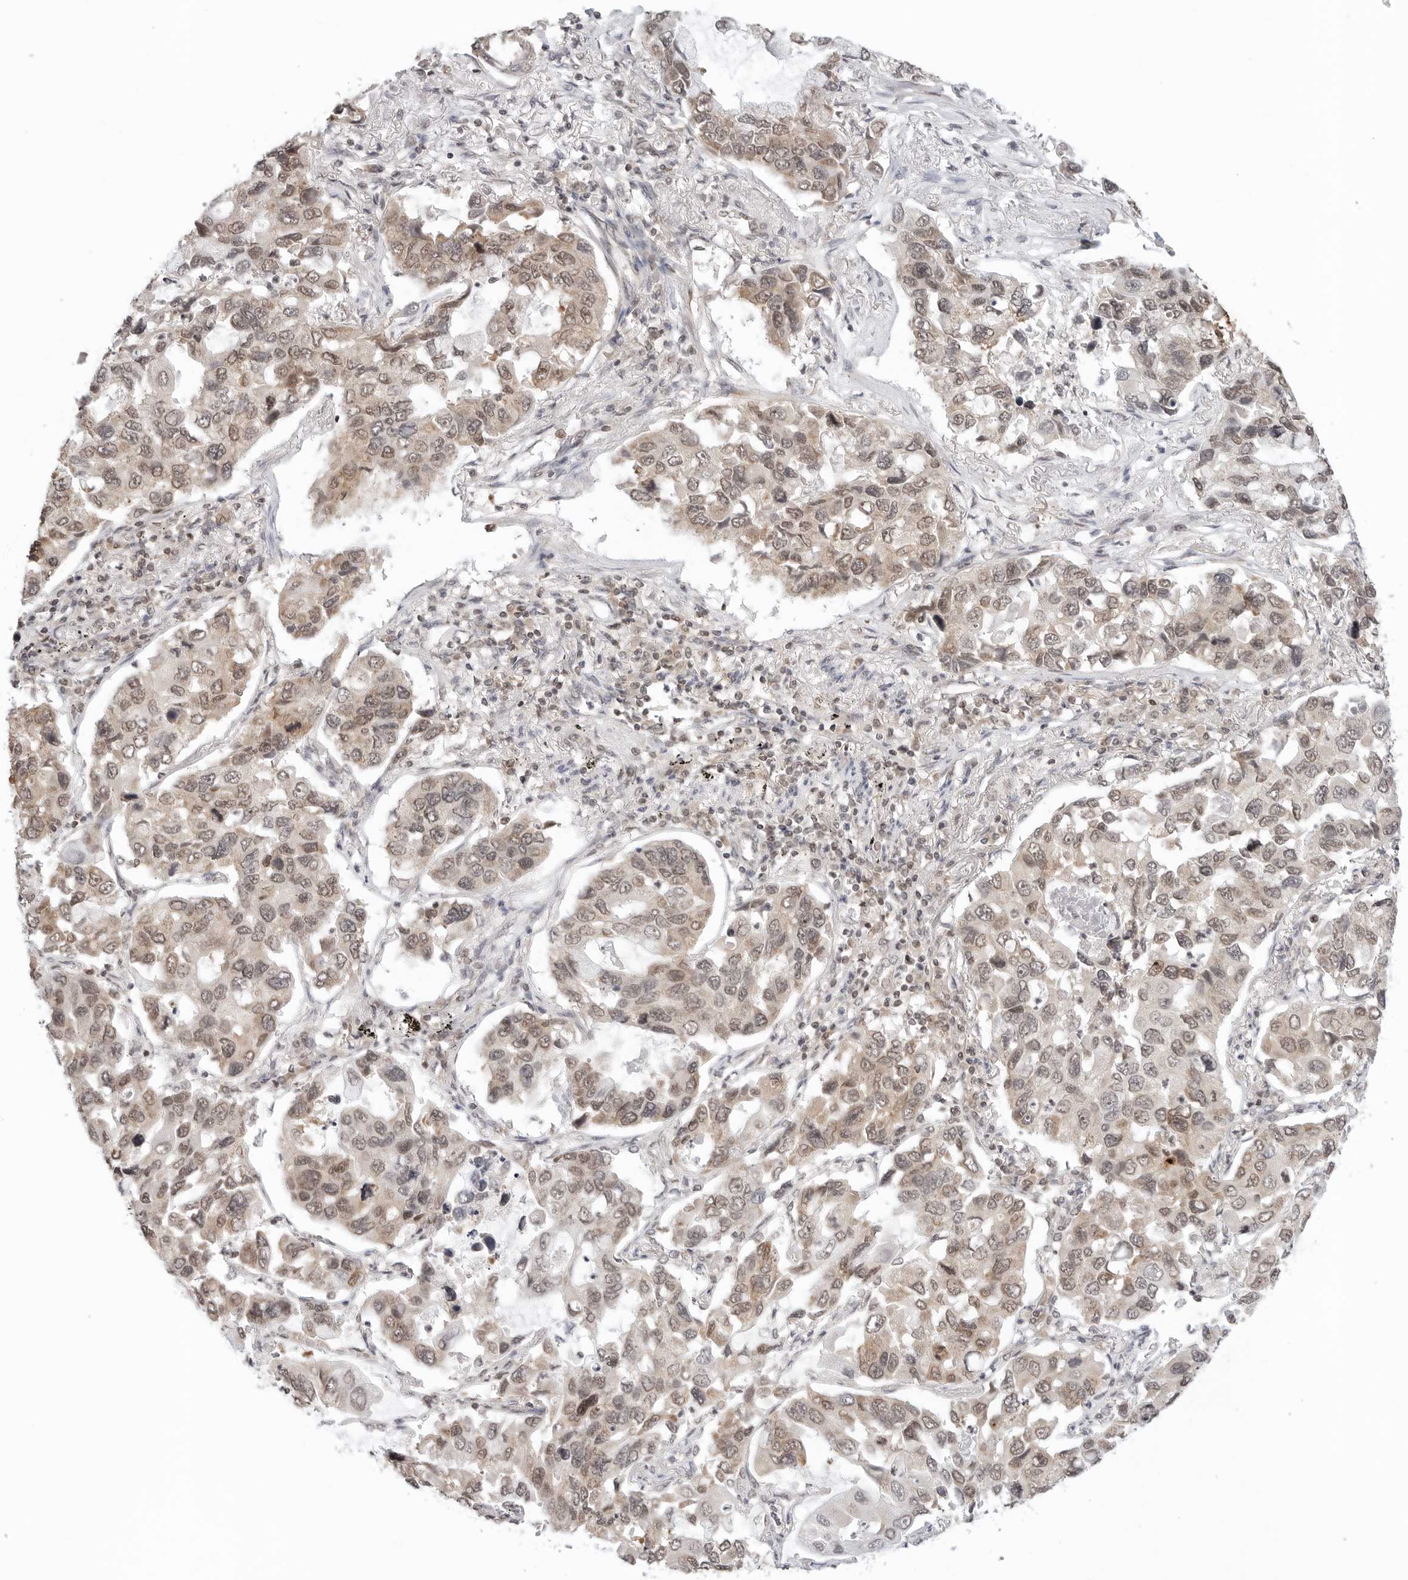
{"staining": {"intensity": "moderate", "quantity": "25%-75%", "location": "nuclear"}, "tissue": "lung cancer", "cell_type": "Tumor cells", "image_type": "cancer", "snomed": [{"axis": "morphology", "description": "Adenocarcinoma, NOS"}, {"axis": "topography", "description": "Lung"}], "caption": "This histopathology image exhibits immunohistochemistry (IHC) staining of lung cancer, with medium moderate nuclear expression in about 25%-75% of tumor cells.", "gene": "METAP1", "patient": {"sex": "male", "age": 64}}